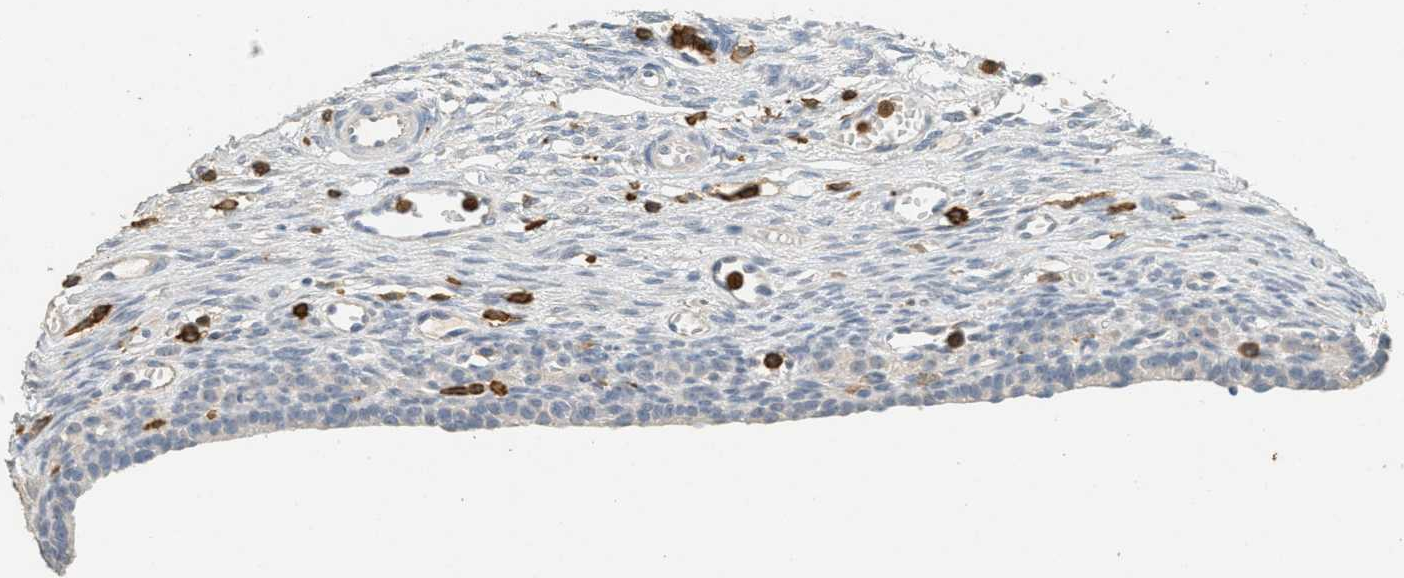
{"staining": {"intensity": "negative", "quantity": "none", "location": "none"}, "tissue": "ovary", "cell_type": "Ovarian stroma cells", "image_type": "normal", "snomed": [{"axis": "morphology", "description": "Normal tissue, NOS"}, {"axis": "topography", "description": "Ovary"}], "caption": "High magnification brightfield microscopy of benign ovary stained with DAB (3,3'-diaminobenzidine) (brown) and counterstained with hematoxylin (blue): ovarian stroma cells show no significant expression. Nuclei are stained in blue.", "gene": "LSP1", "patient": {"sex": "female", "age": 33}}